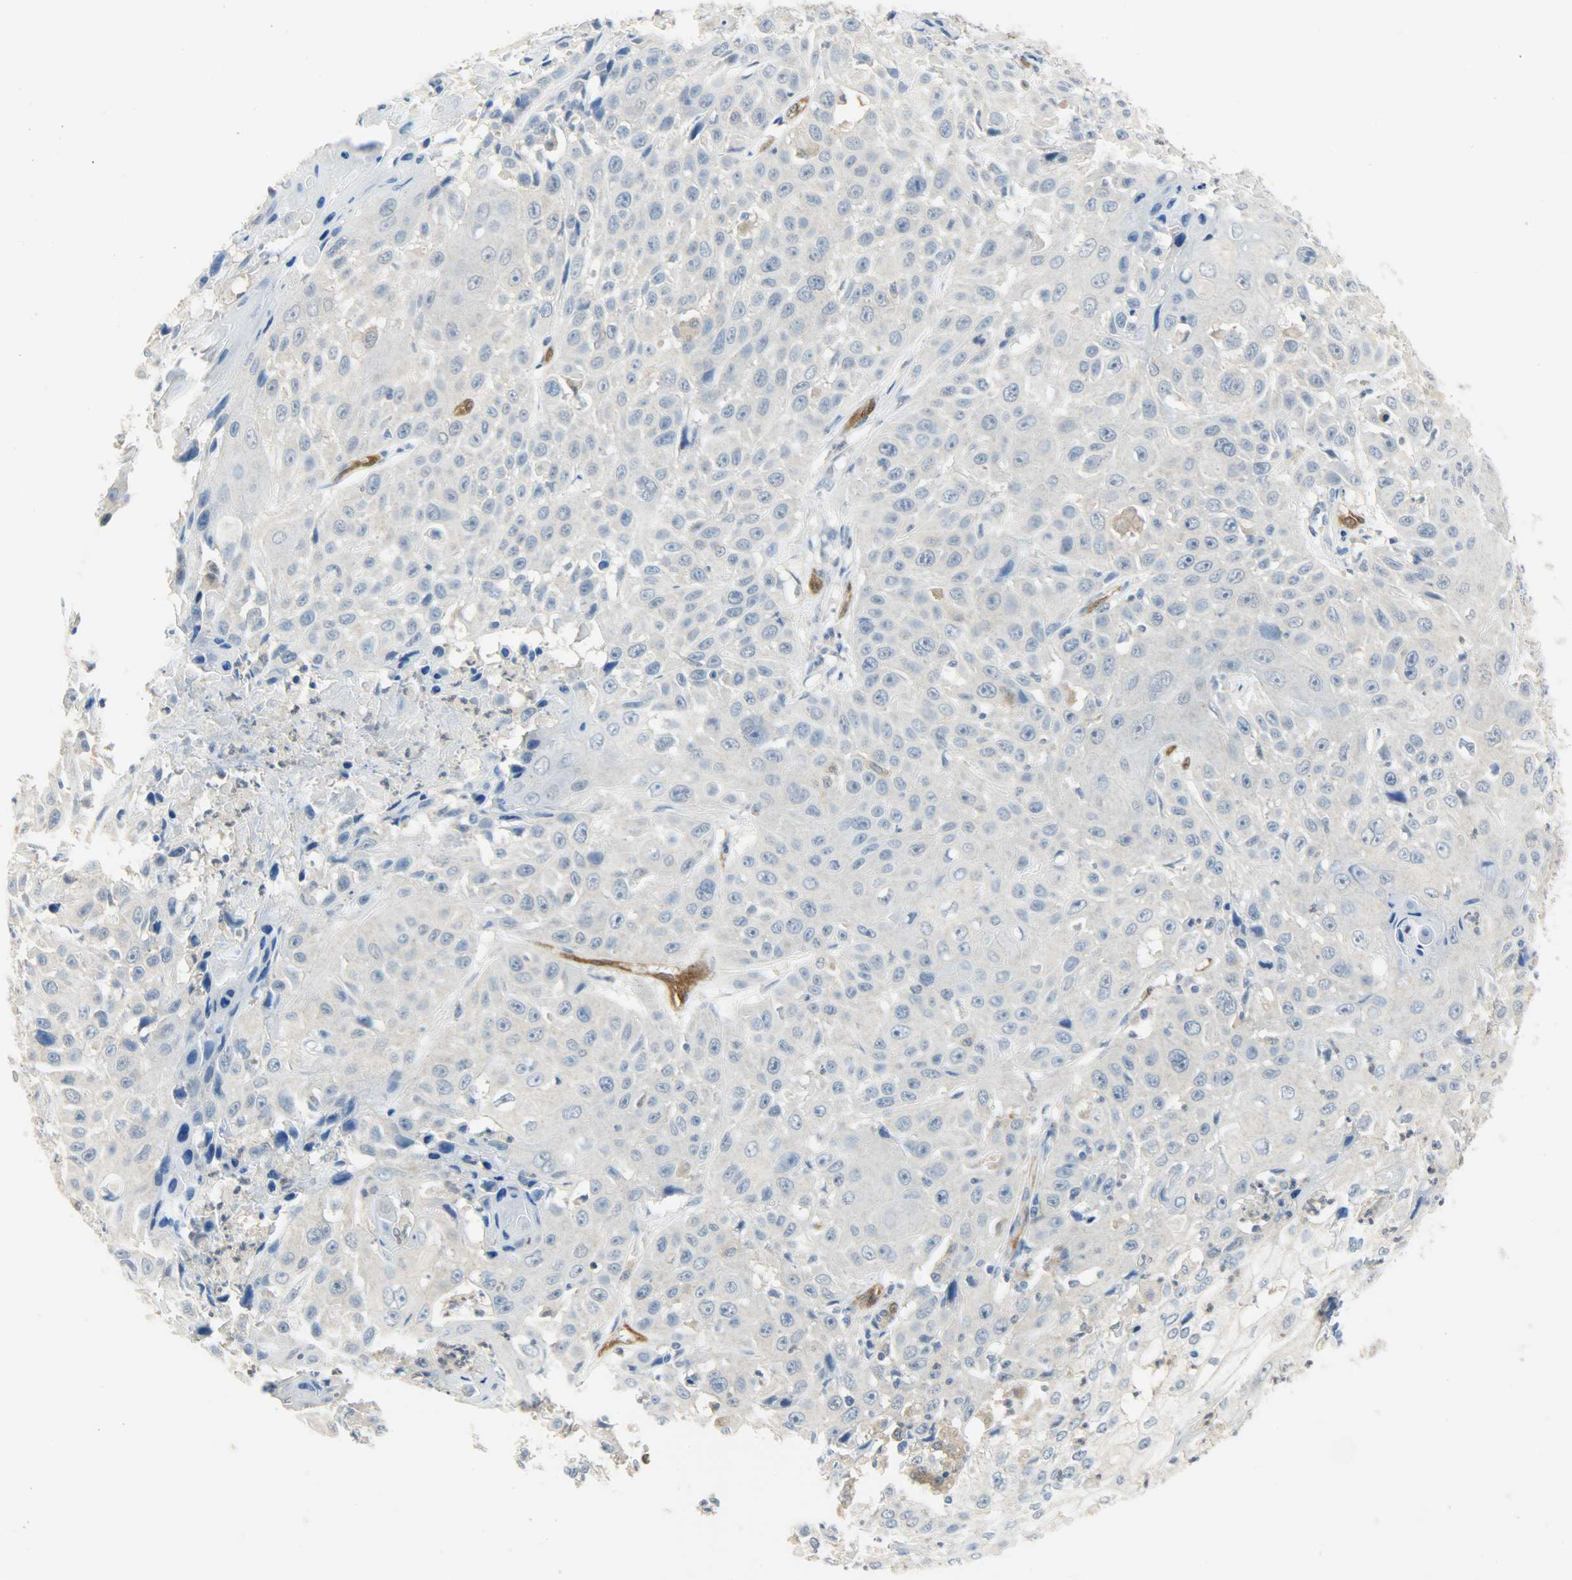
{"staining": {"intensity": "negative", "quantity": "none", "location": "none"}, "tissue": "cervical cancer", "cell_type": "Tumor cells", "image_type": "cancer", "snomed": [{"axis": "morphology", "description": "Squamous cell carcinoma, NOS"}, {"axis": "topography", "description": "Cervix"}], "caption": "High power microscopy histopathology image of an immunohistochemistry (IHC) micrograph of cervical squamous cell carcinoma, revealing no significant positivity in tumor cells.", "gene": "FKBP1A", "patient": {"sex": "female", "age": 39}}